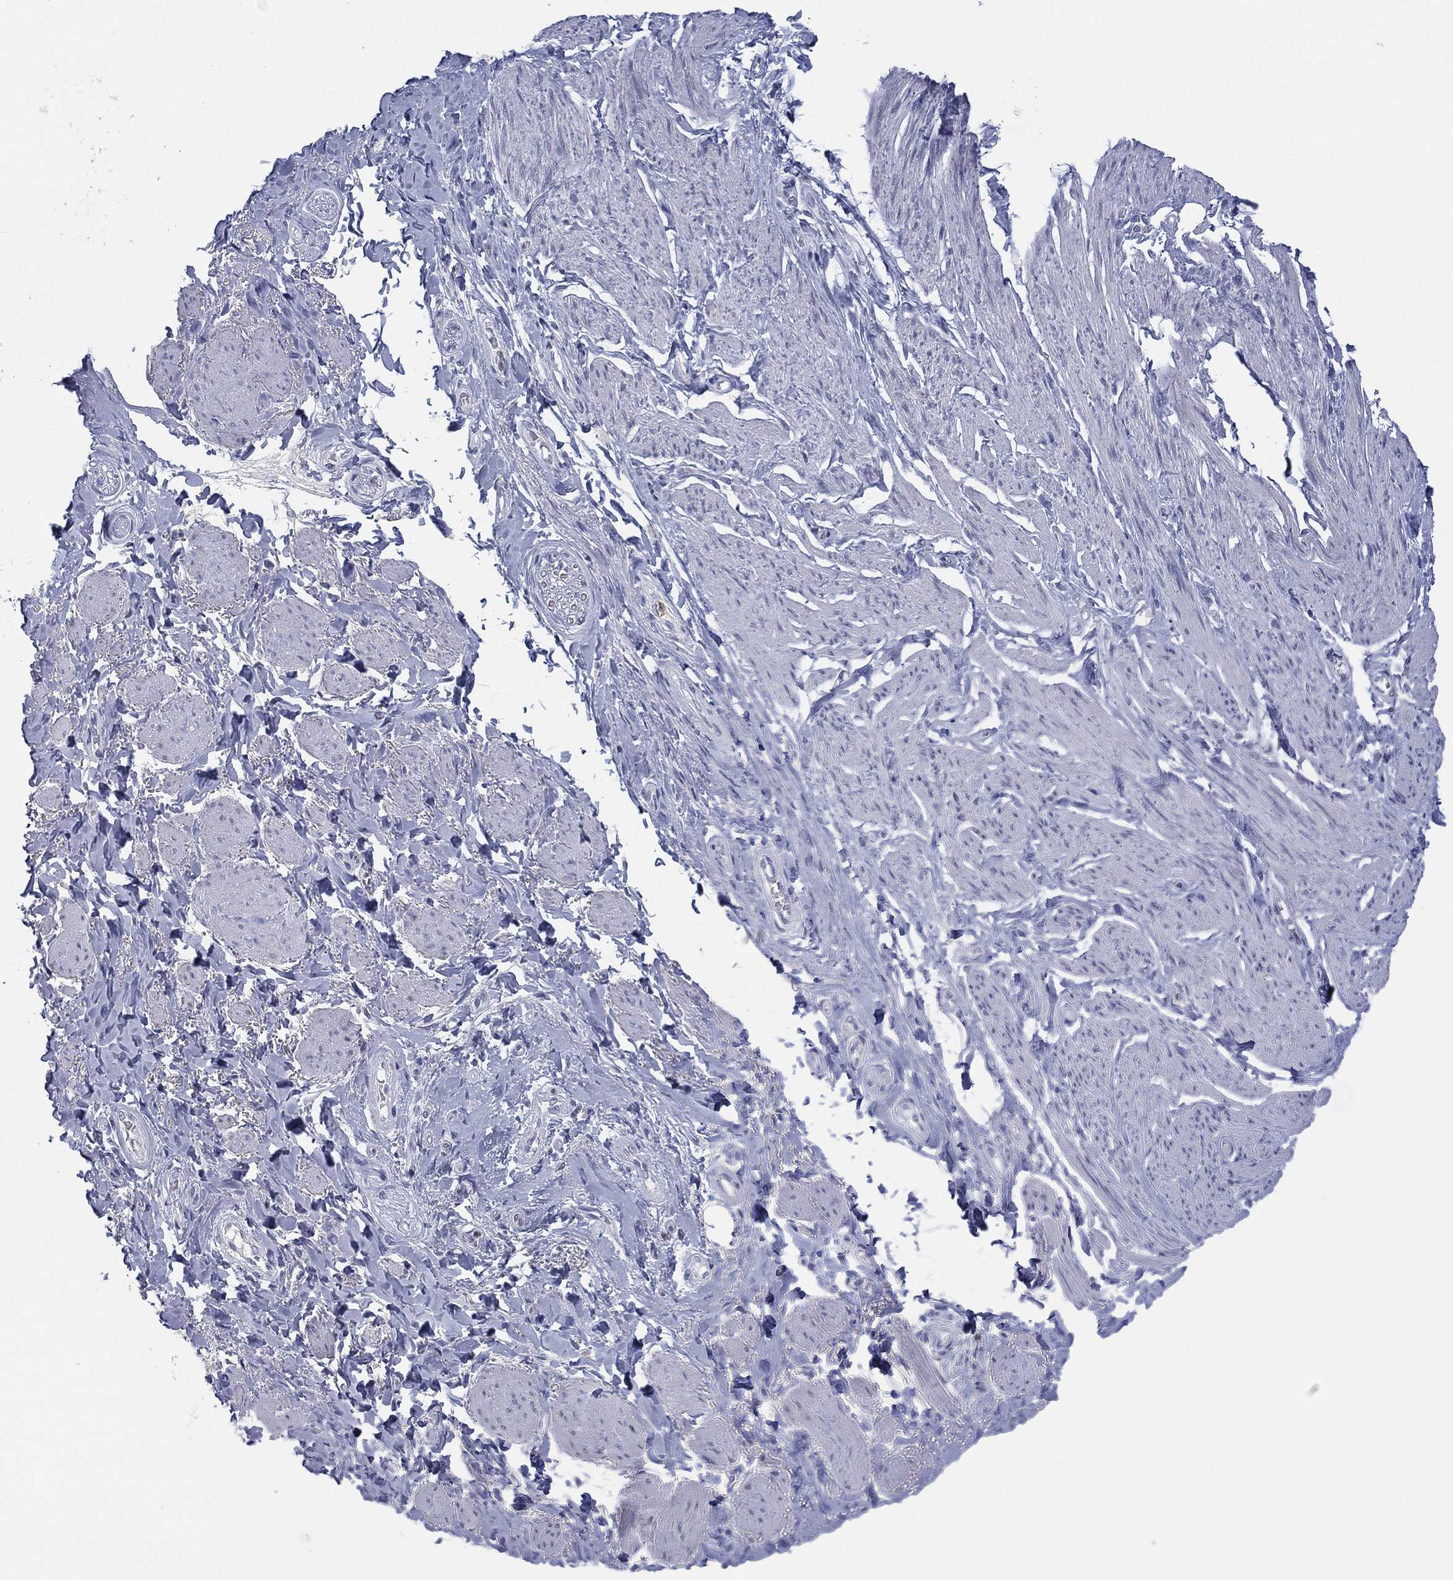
{"staining": {"intensity": "negative", "quantity": "none", "location": "none"}, "tissue": "soft tissue", "cell_type": "Fibroblasts", "image_type": "normal", "snomed": [{"axis": "morphology", "description": "Normal tissue, NOS"}, {"axis": "topography", "description": "Skeletal muscle"}, {"axis": "topography", "description": "Anal"}, {"axis": "topography", "description": "Peripheral nerve tissue"}], "caption": "The histopathology image reveals no staining of fibroblasts in benign soft tissue. Nuclei are stained in blue.", "gene": "ZNF711", "patient": {"sex": "male", "age": 53}}